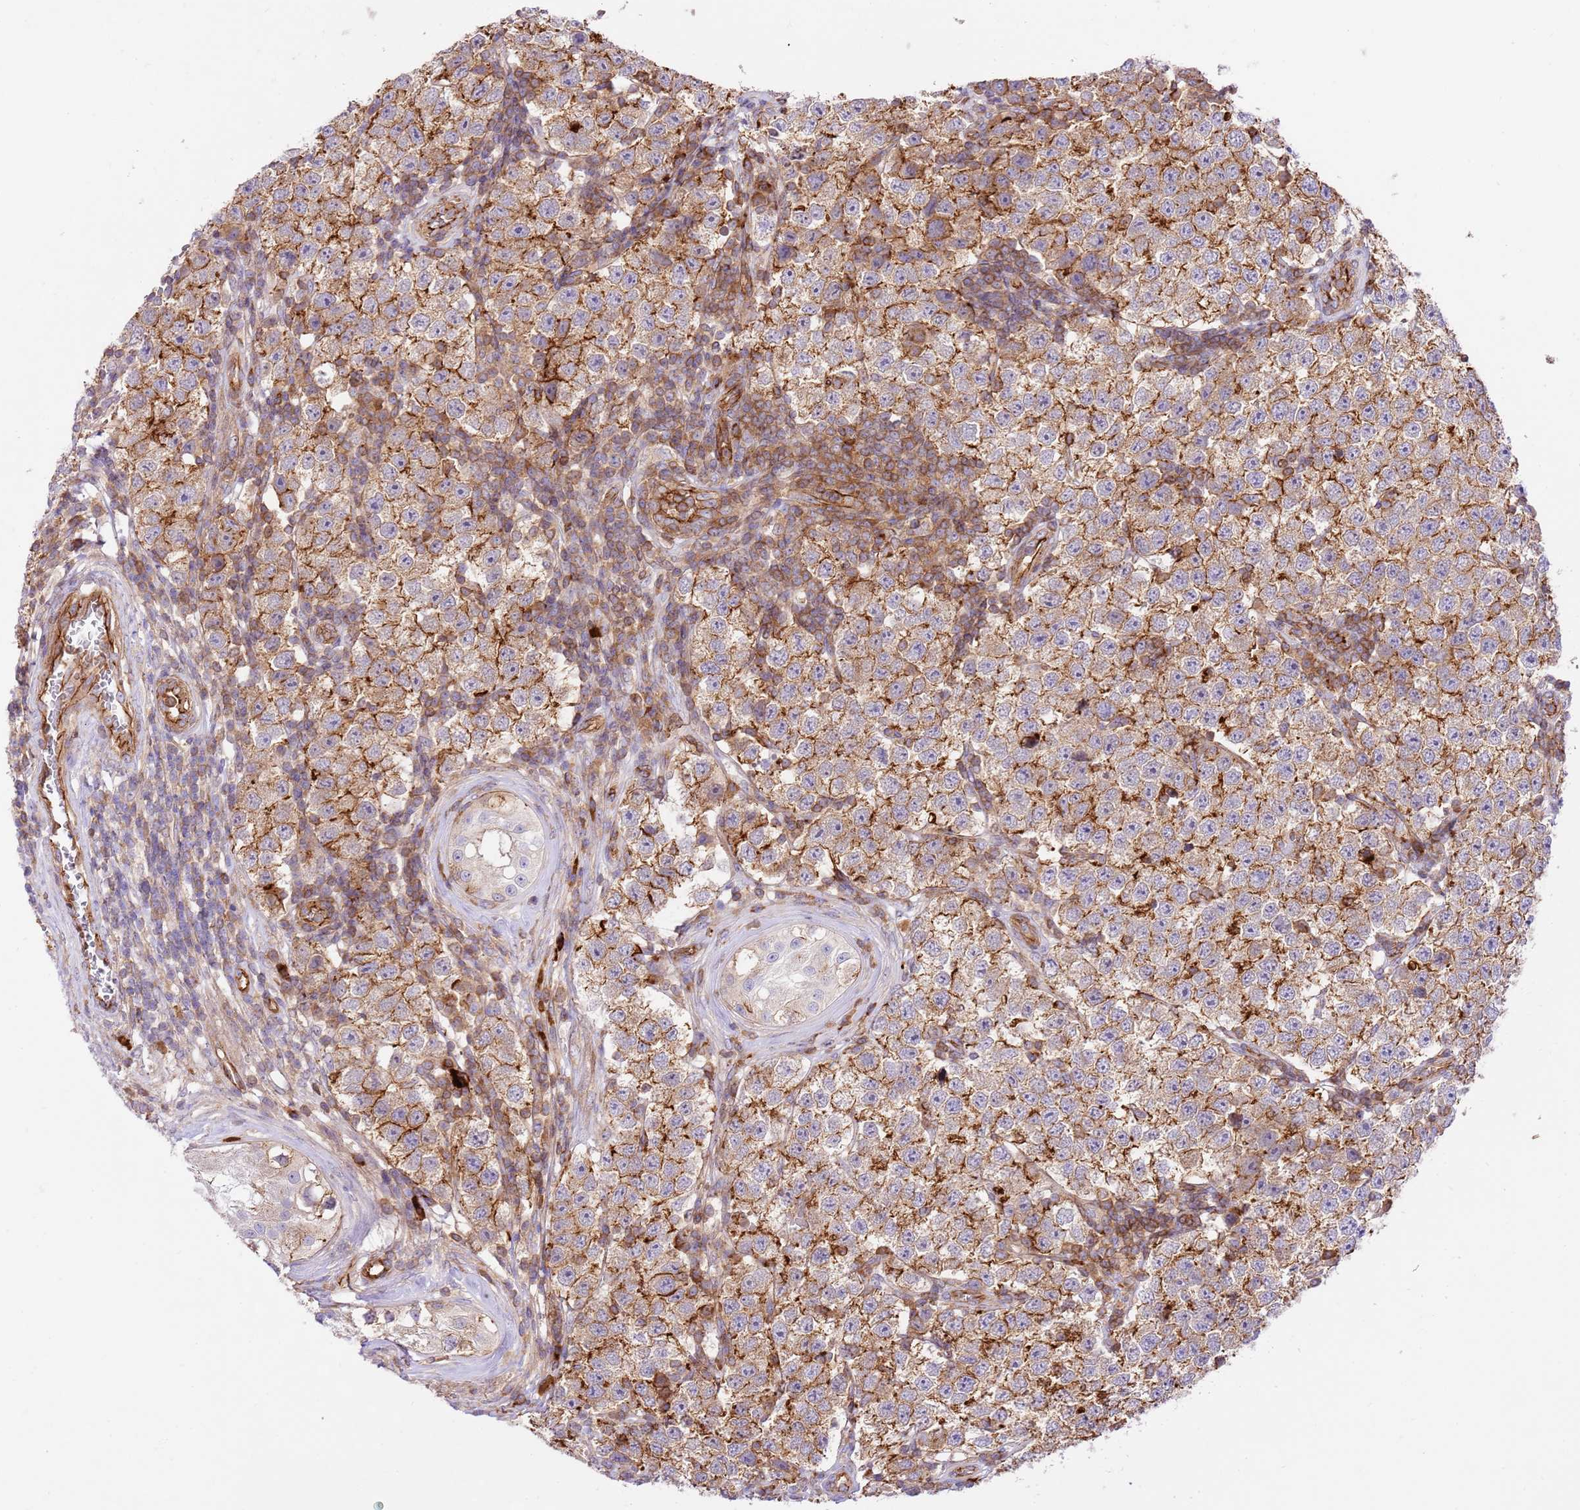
{"staining": {"intensity": "moderate", "quantity": ">75%", "location": "cytoplasmic/membranous"}, "tissue": "testis cancer", "cell_type": "Tumor cells", "image_type": "cancer", "snomed": [{"axis": "morphology", "description": "Seminoma, NOS"}, {"axis": "topography", "description": "Testis"}], "caption": "Tumor cells display medium levels of moderate cytoplasmic/membranous expression in approximately >75% of cells in human testis seminoma.", "gene": "EFCAB8", "patient": {"sex": "male", "age": 34}}